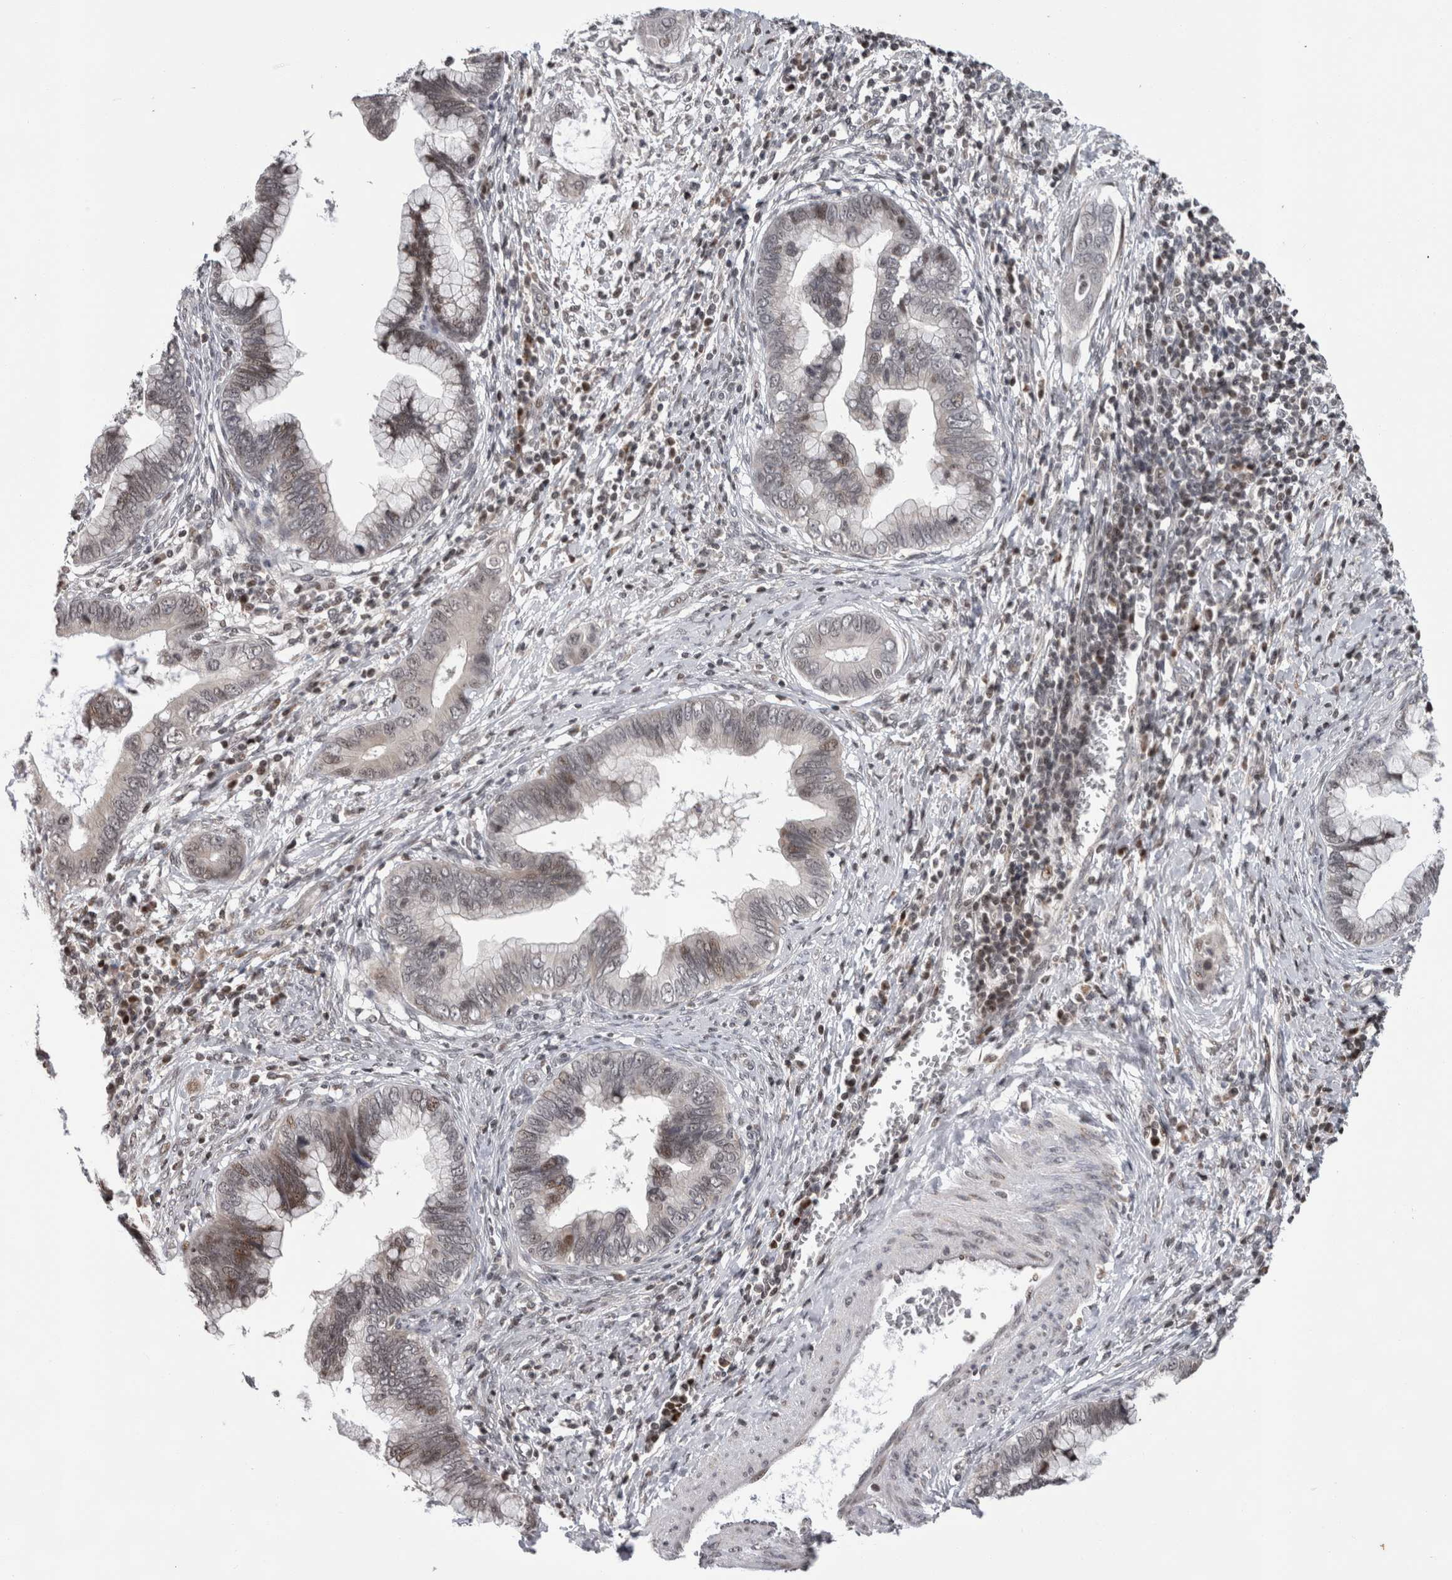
{"staining": {"intensity": "weak", "quantity": "<25%", "location": "nuclear"}, "tissue": "cervical cancer", "cell_type": "Tumor cells", "image_type": "cancer", "snomed": [{"axis": "morphology", "description": "Adenocarcinoma, NOS"}, {"axis": "topography", "description": "Cervix"}], "caption": "Micrograph shows no protein staining in tumor cells of cervical cancer (adenocarcinoma) tissue.", "gene": "ZBTB11", "patient": {"sex": "female", "age": 44}}